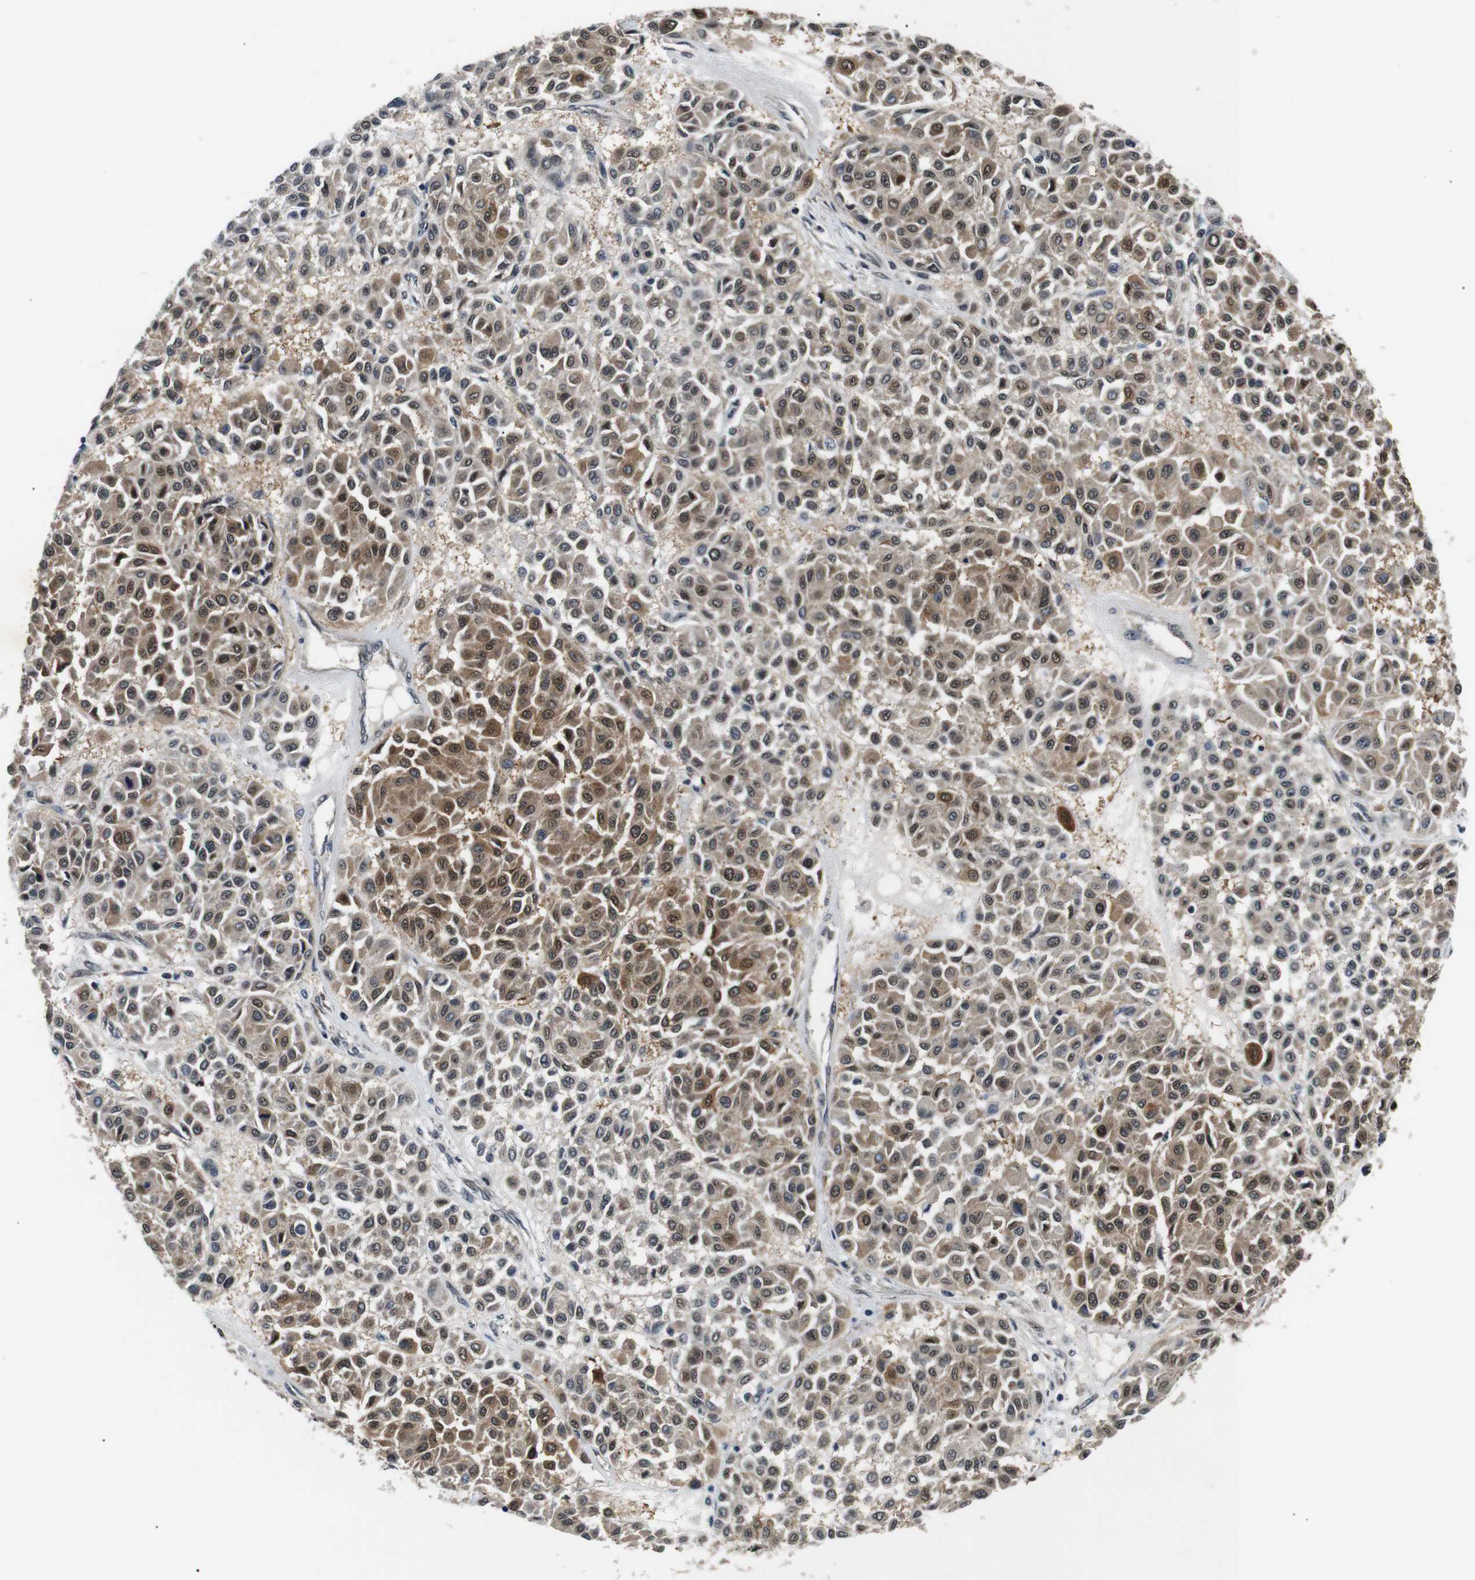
{"staining": {"intensity": "moderate", "quantity": ">75%", "location": "cytoplasmic/membranous,nuclear"}, "tissue": "melanoma", "cell_type": "Tumor cells", "image_type": "cancer", "snomed": [{"axis": "morphology", "description": "Malignant melanoma, Metastatic site"}, {"axis": "topography", "description": "Soft tissue"}], "caption": "Protein staining by IHC shows moderate cytoplasmic/membranous and nuclear expression in approximately >75% of tumor cells in melanoma.", "gene": "SKP1", "patient": {"sex": "male", "age": 41}}